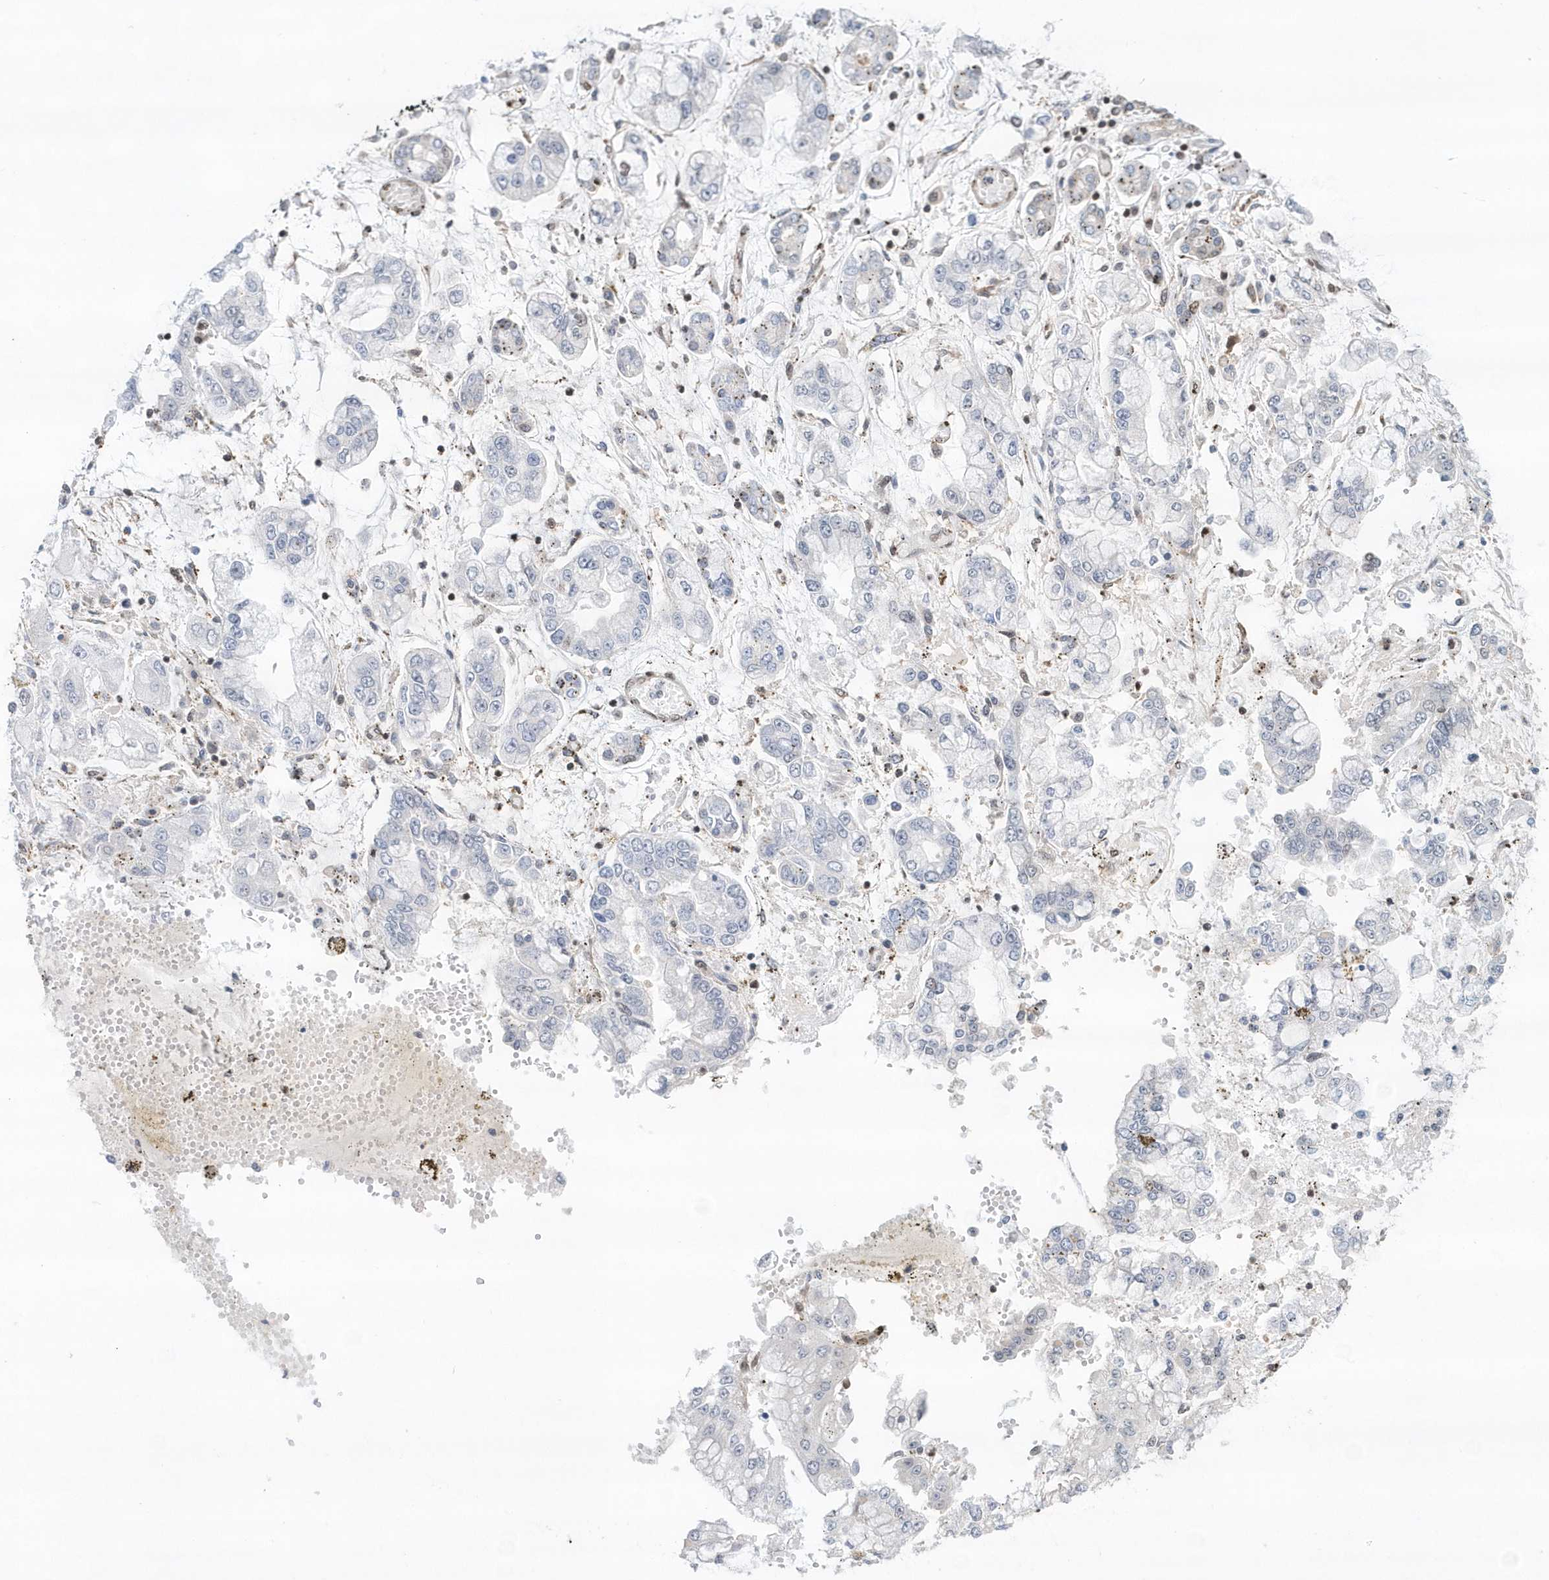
{"staining": {"intensity": "negative", "quantity": "none", "location": "none"}, "tissue": "stomach cancer", "cell_type": "Tumor cells", "image_type": "cancer", "snomed": [{"axis": "morphology", "description": "Normal tissue, NOS"}, {"axis": "morphology", "description": "Adenocarcinoma, NOS"}, {"axis": "topography", "description": "Stomach, upper"}, {"axis": "topography", "description": "Stomach"}], "caption": "Immunohistochemistry photomicrograph of neoplastic tissue: stomach cancer (adenocarcinoma) stained with DAB (3,3'-diaminobenzidine) displays no significant protein expression in tumor cells.", "gene": "SUMO2", "patient": {"sex": "male", "age": 76}}